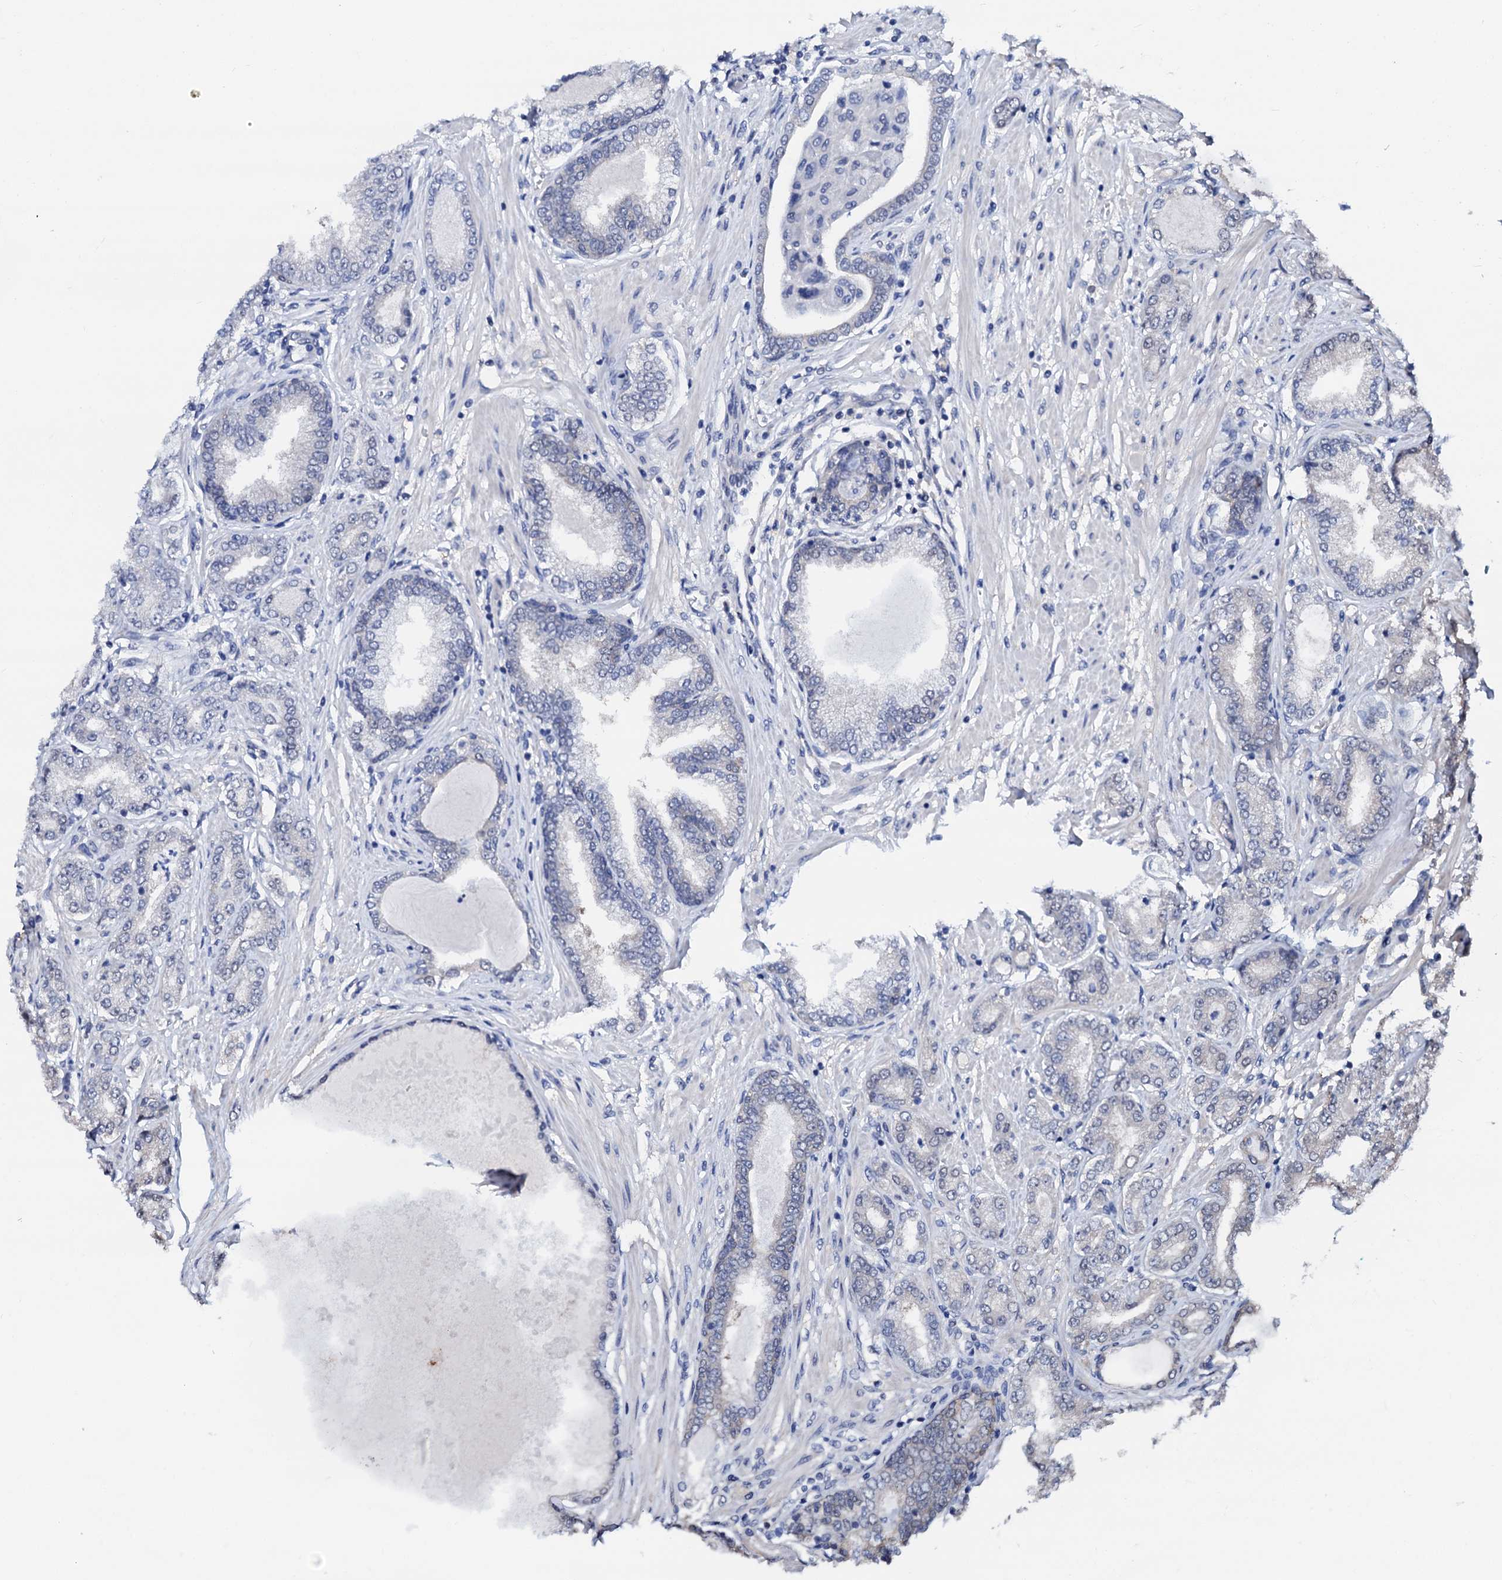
{"staining": {"intensity": "negative", "quantity": "none", "location": "none"}, "tissue": "prostate cancer", "cell_type": "Tumor cells", "image_type": "cancer", "snomed": [{"axis": "morphology", "description": "Adenocarcinoma, Low grade"}, {"axis": "topography", "description": "Prostate"}], "caption": "Histopathology image shows no significant protein staining in tumor cells of low-grade adenocarcinoma (prostate). The staining is performed using DAB brown chromogen with nuclei counter-stained in using hematoxylin.", "gene": "CSN2", "patient": {"sex": "male", "age": 63}}